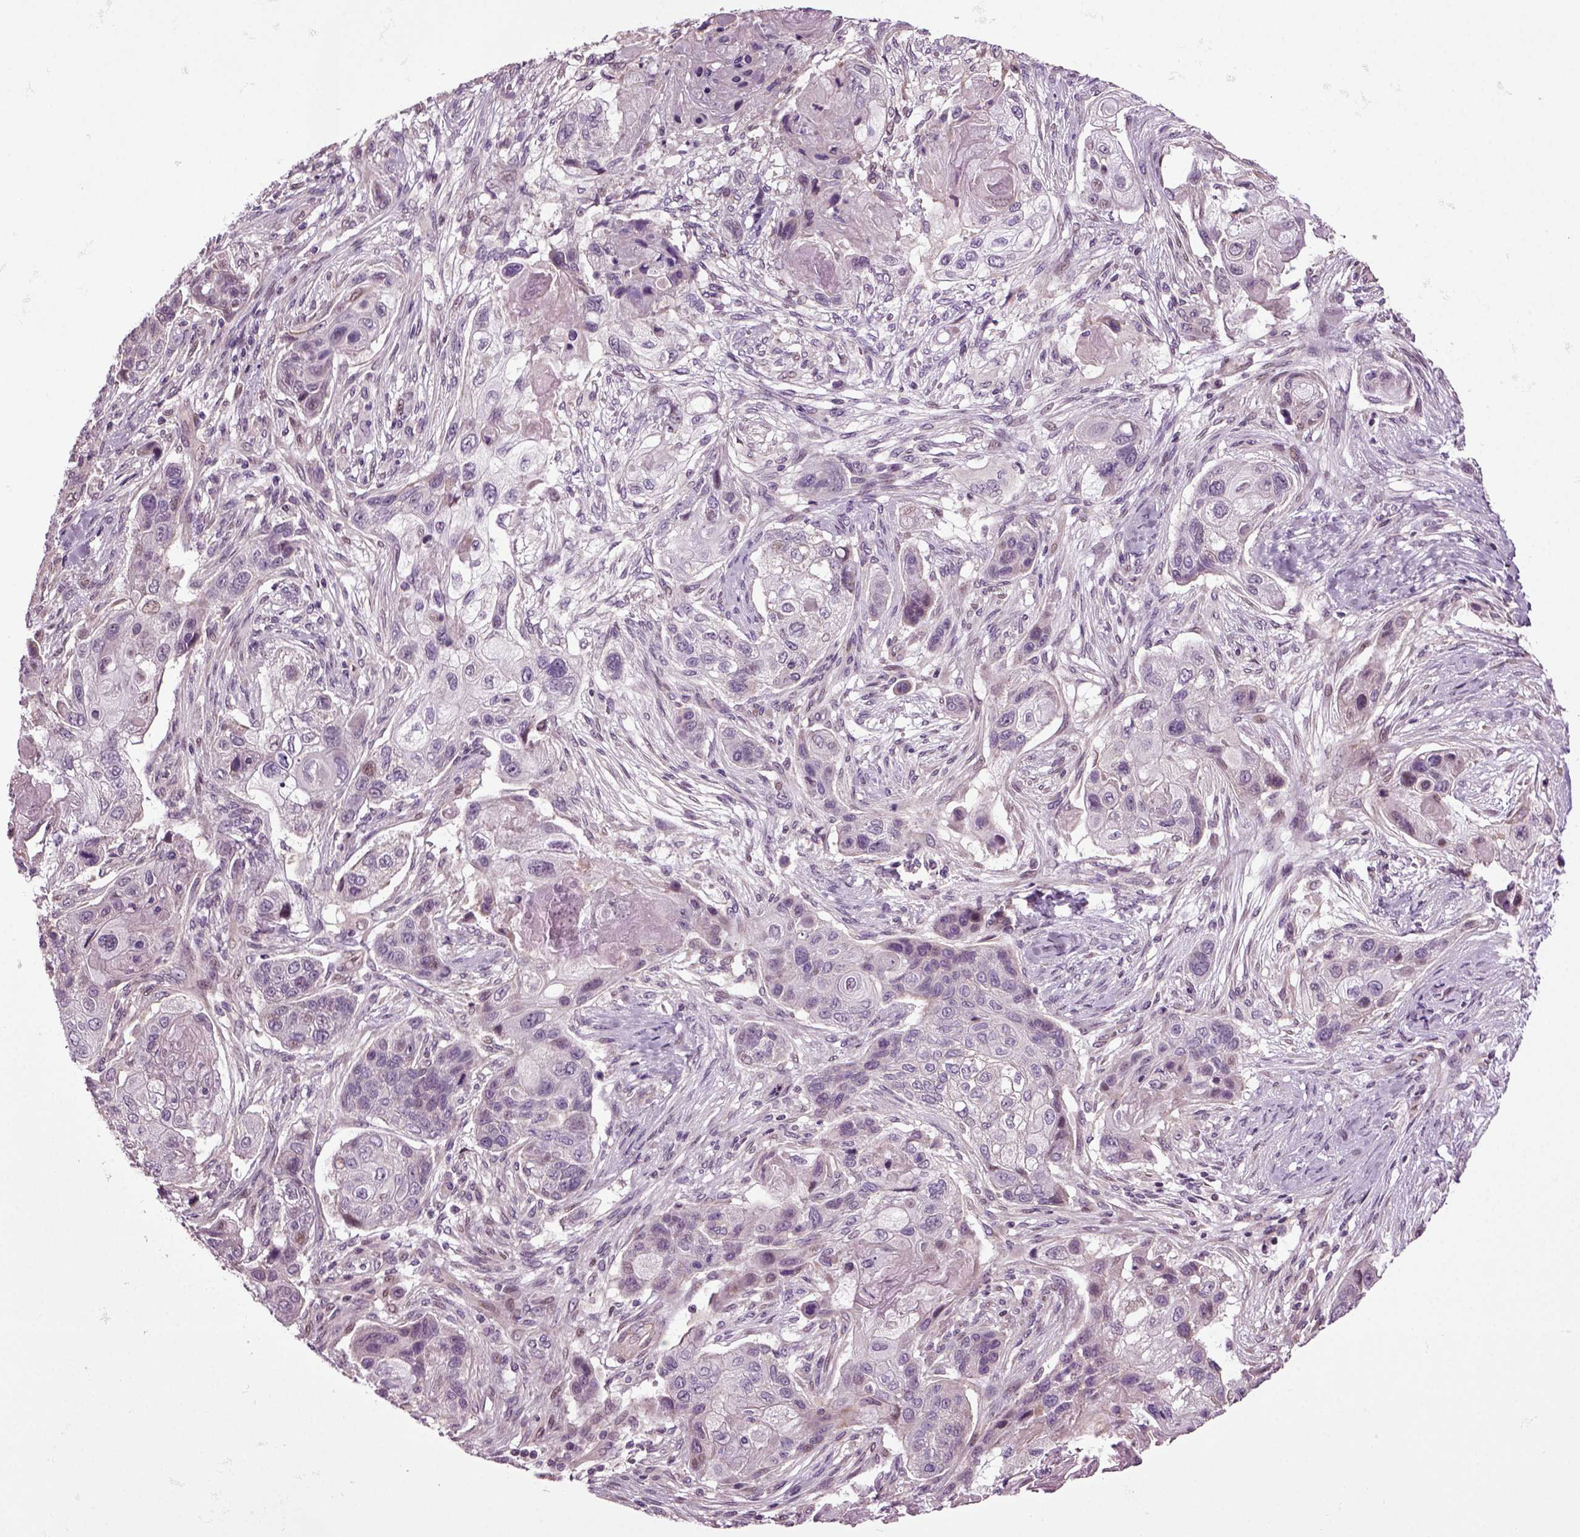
{"staining": {"intensity": "negative", "quantity": "none", "location": "none"}, "tissue": "lung cancer", "cell_type": "Tumor cells", "image_type": "cancer", "snomed": [{"axis": "morphology", "description": "Normal tissue, NOS"}, {"axis": "morphology", "description": "Squamous cell carcinoma, NOS"}, {"axis": "topography", "description": "Bronchus"}, {"axis": "topography", "description": "Lung"}], "caption": "This is a histopathology image of immunohistochemistry (IHC) staining of lung squamous cell carcinoma, which shows no staining in tumor cells.", "gene": "HAGHL", "patient": {"sex": "male", "age": 69}}